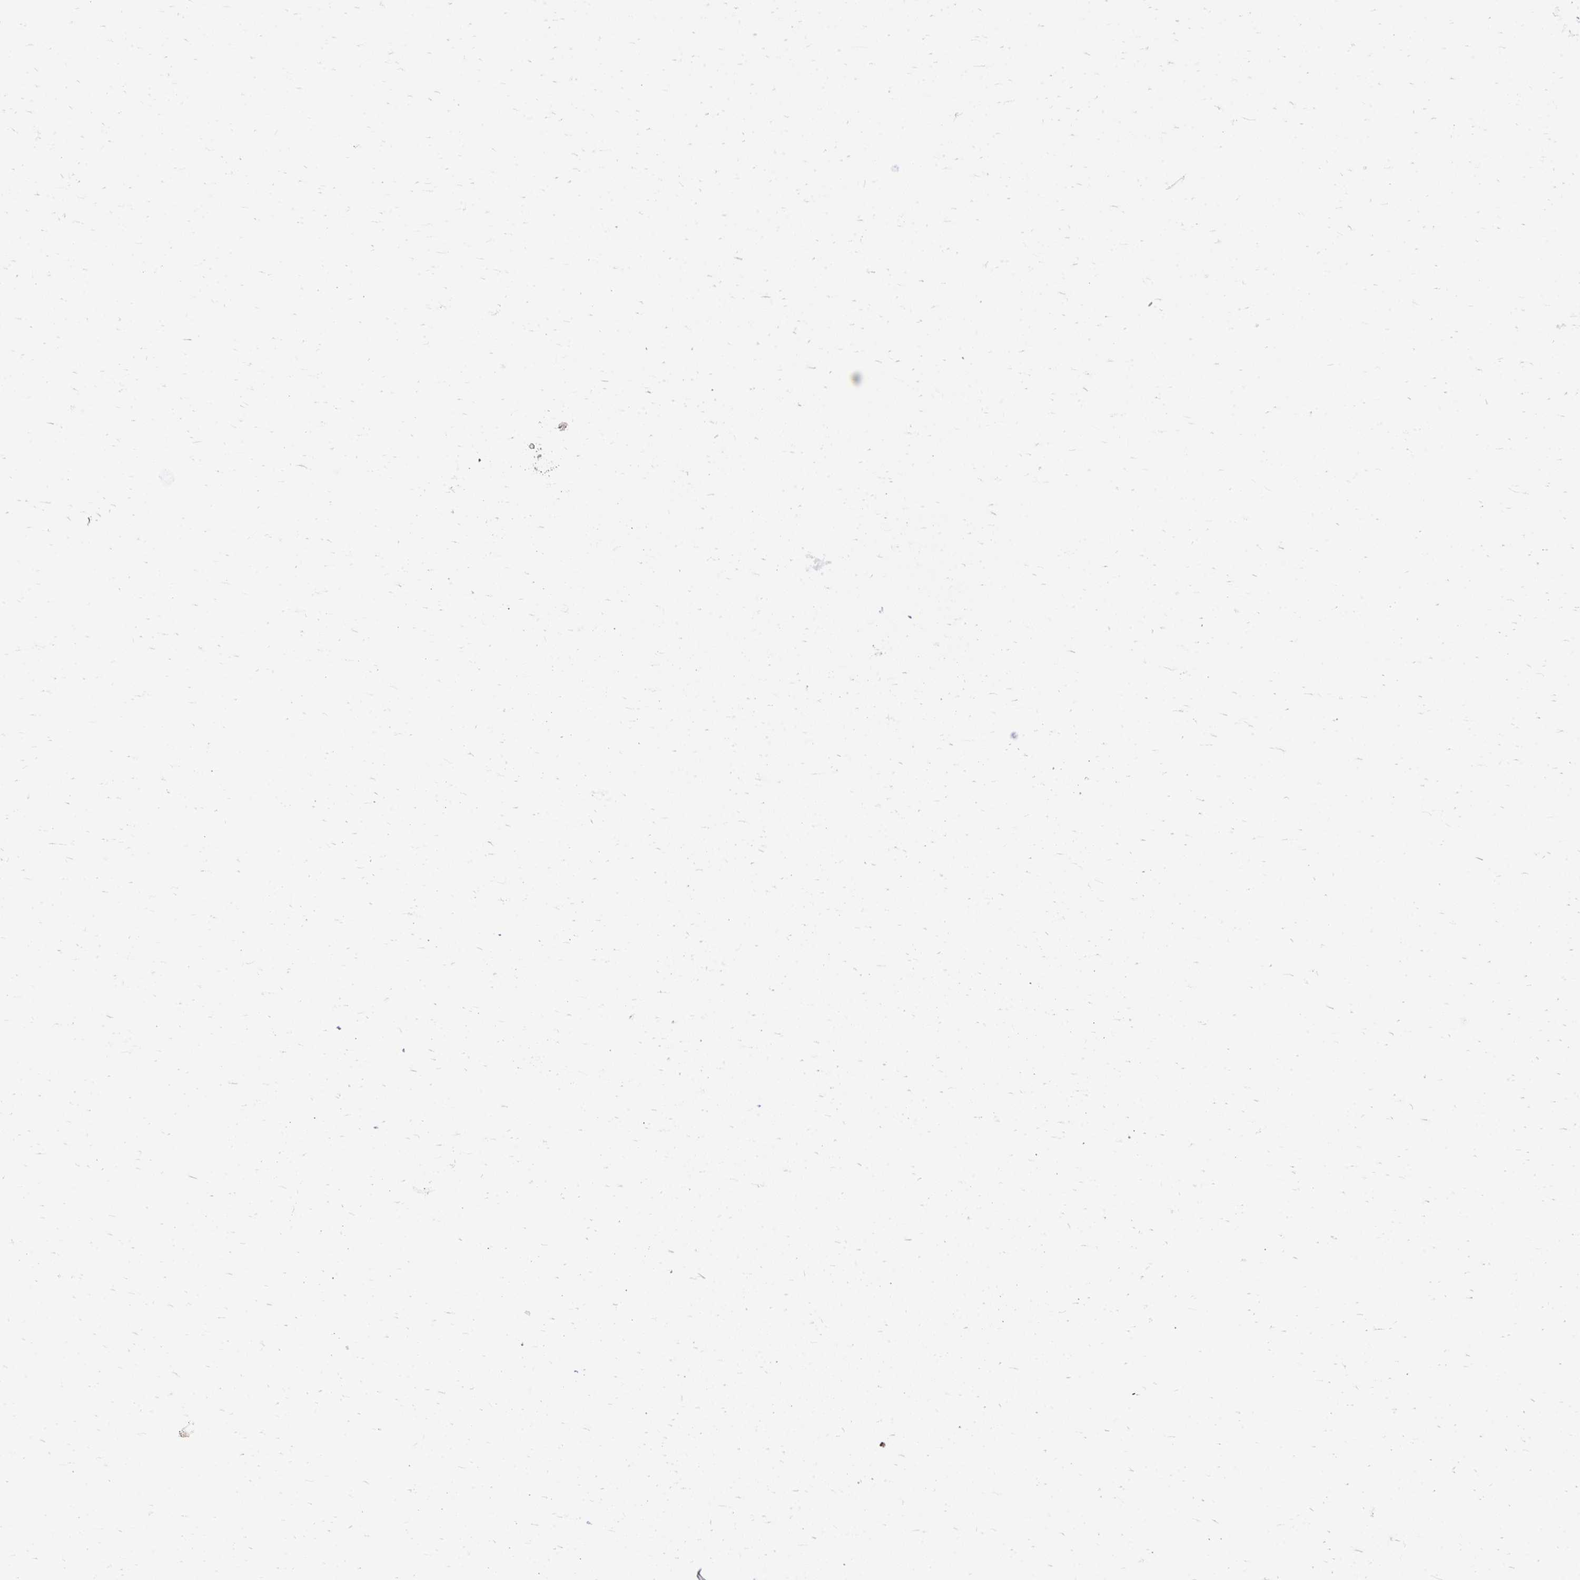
{"staining": {"intensity": "weak", "quantity": "<25%", "location": "cytoplasmic/membranous"}, "tissue": "skeletal muscle", "cell_type": "Myocytes", "image_type": "normal", "snomed": [{"axis": "morphology", "description": "Normal tissue, NOS"}, {"axis": "topography", "description": "Skeletal muscle"}], "caption": "This is an IHC image of normal human skeletal muscle. There is no expression in myocytes.", "gene": "FHIP1B", "patient": {"sex": "female", "age": 64}}